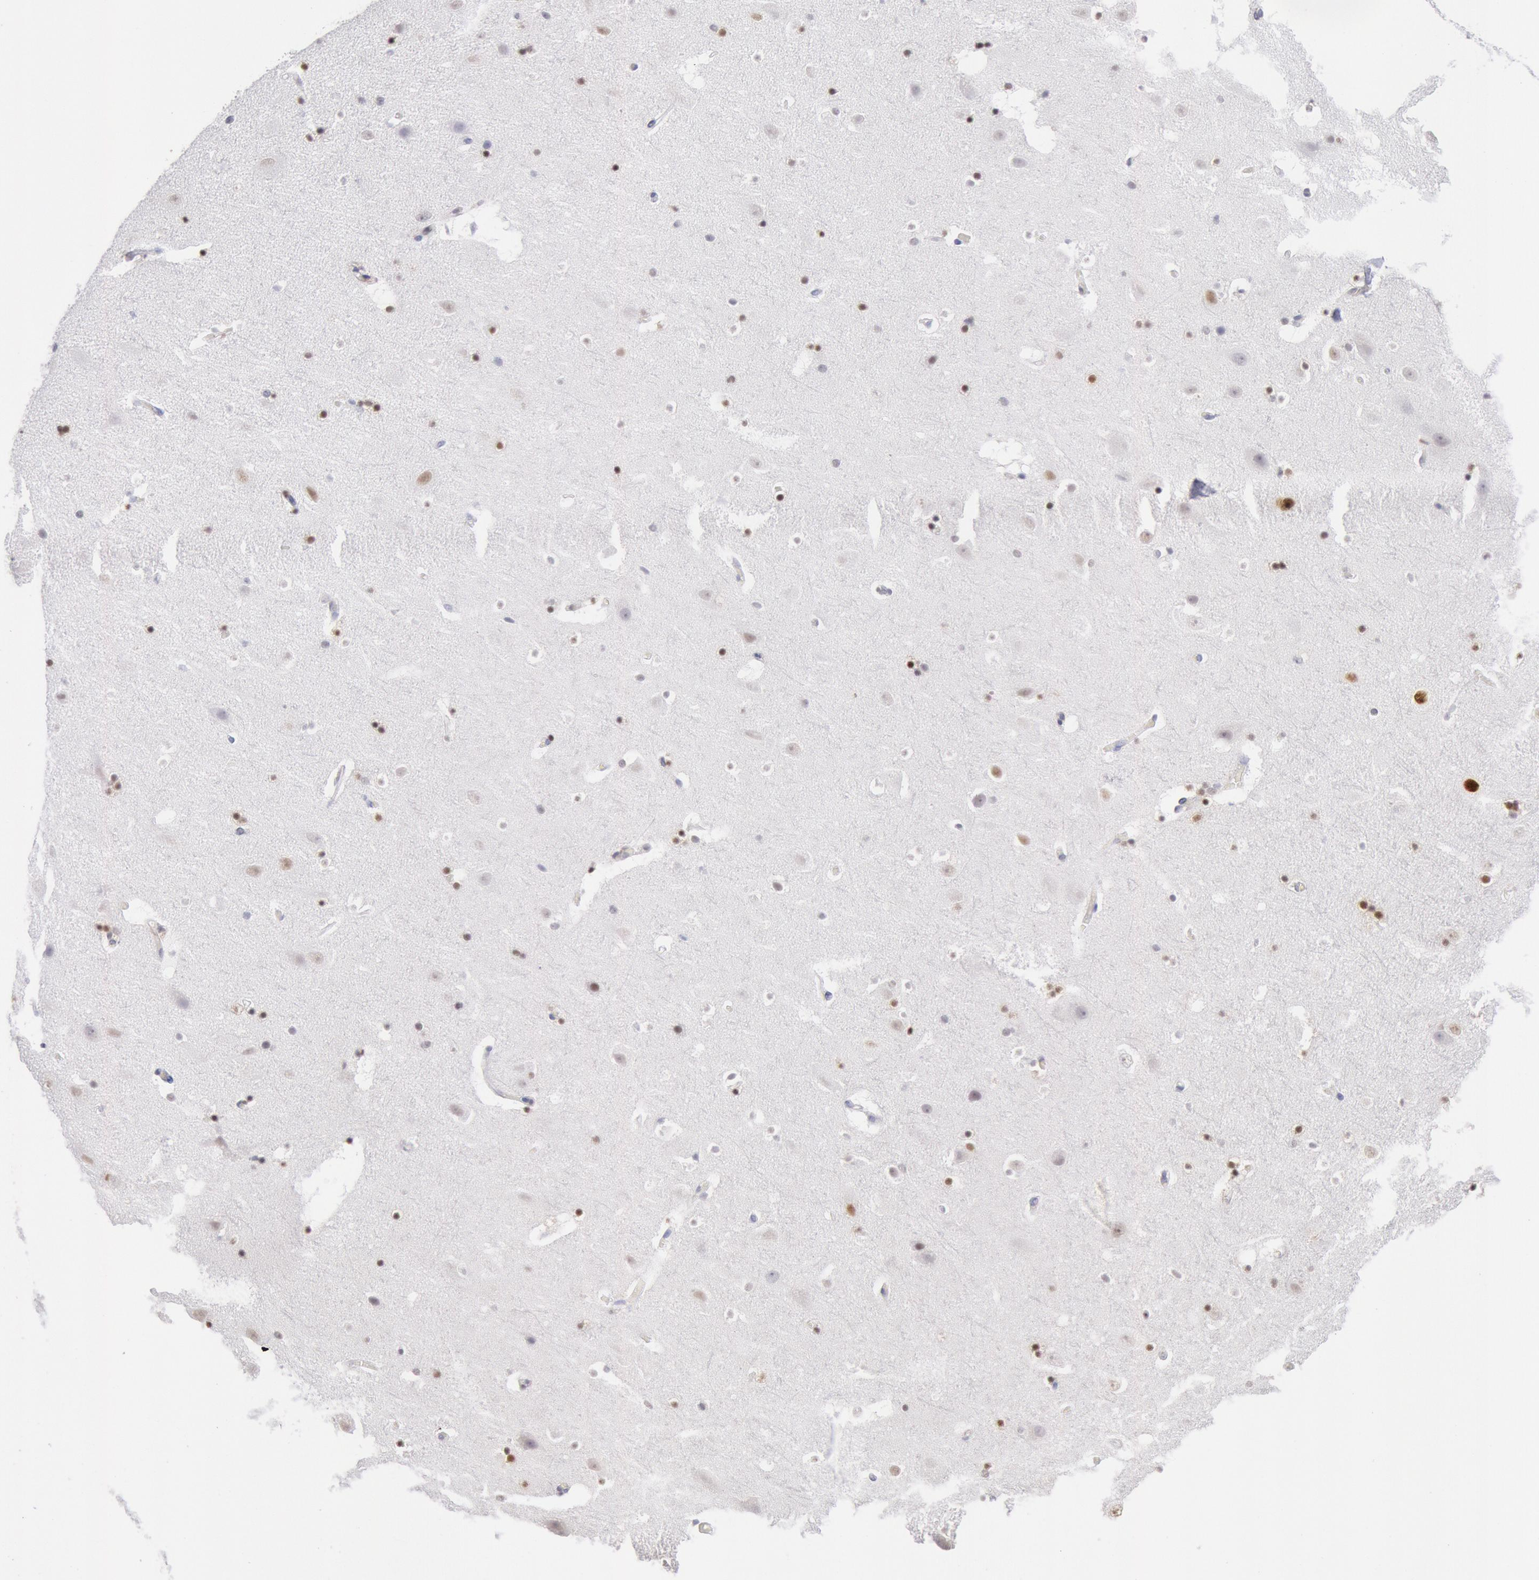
{"staining": {"intensity": "moderate", "quantity": "25%-75%", "location": "nuclear"}, "tissue": "hippocampus", "cell_type": "Glial cells", "image_type": "normal", "snomed": [{"axis": "morphology", "description": "Normal tissue, NOS"}, {"axis": "topography", "description": "Hippocampus"}], "caption": "Protein staining demonstrates moderate nuclear positivity in about 25%-75% of glial cells in unremarkable hippocampus.", "gene": "RPS6KA5", "patient": {"sex": "male", "age": 45}}